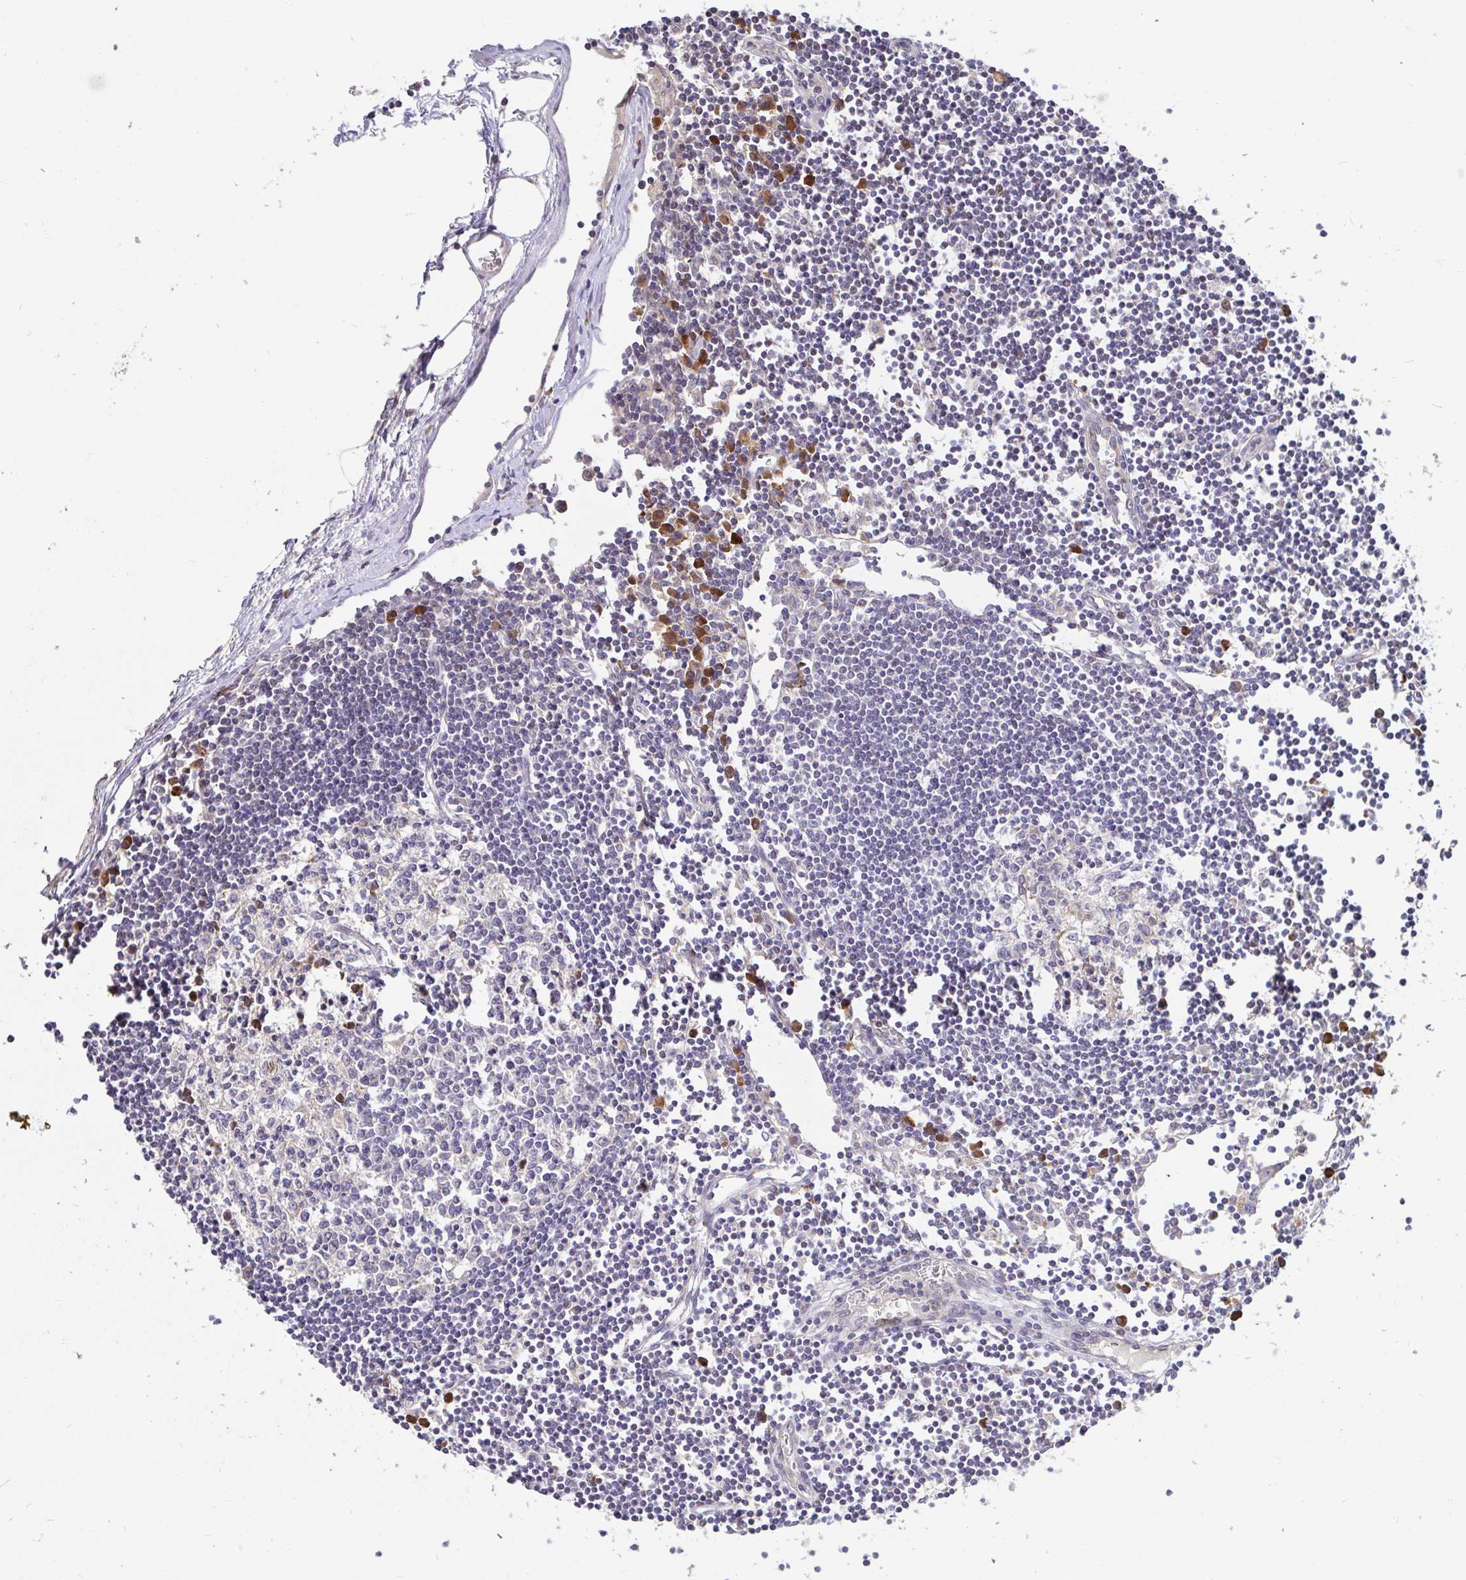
{"staining": {"intensity": "negative", "quantity": "none", "location": "none"}, "tissue": "lymph node", "cell_type": "Germinal center cells", "image_type": "normal", "snomed": [{"axis": "morphology", "description": "Normal tissue, NOS"}, {"axis": "topography", "description": "Lymph node"}], "caption": "Immunohistochemistry of unremarkable lymph node displays no positivity in germinal center cells. Brightfield microscopy of IHC stained with DAB (3,3'-diaminobenzidine) (brown) and hematoxylin (blue), captured at high magnification.", "gene": "ELP1", "patient": {"sex": "female", "age": 65}}